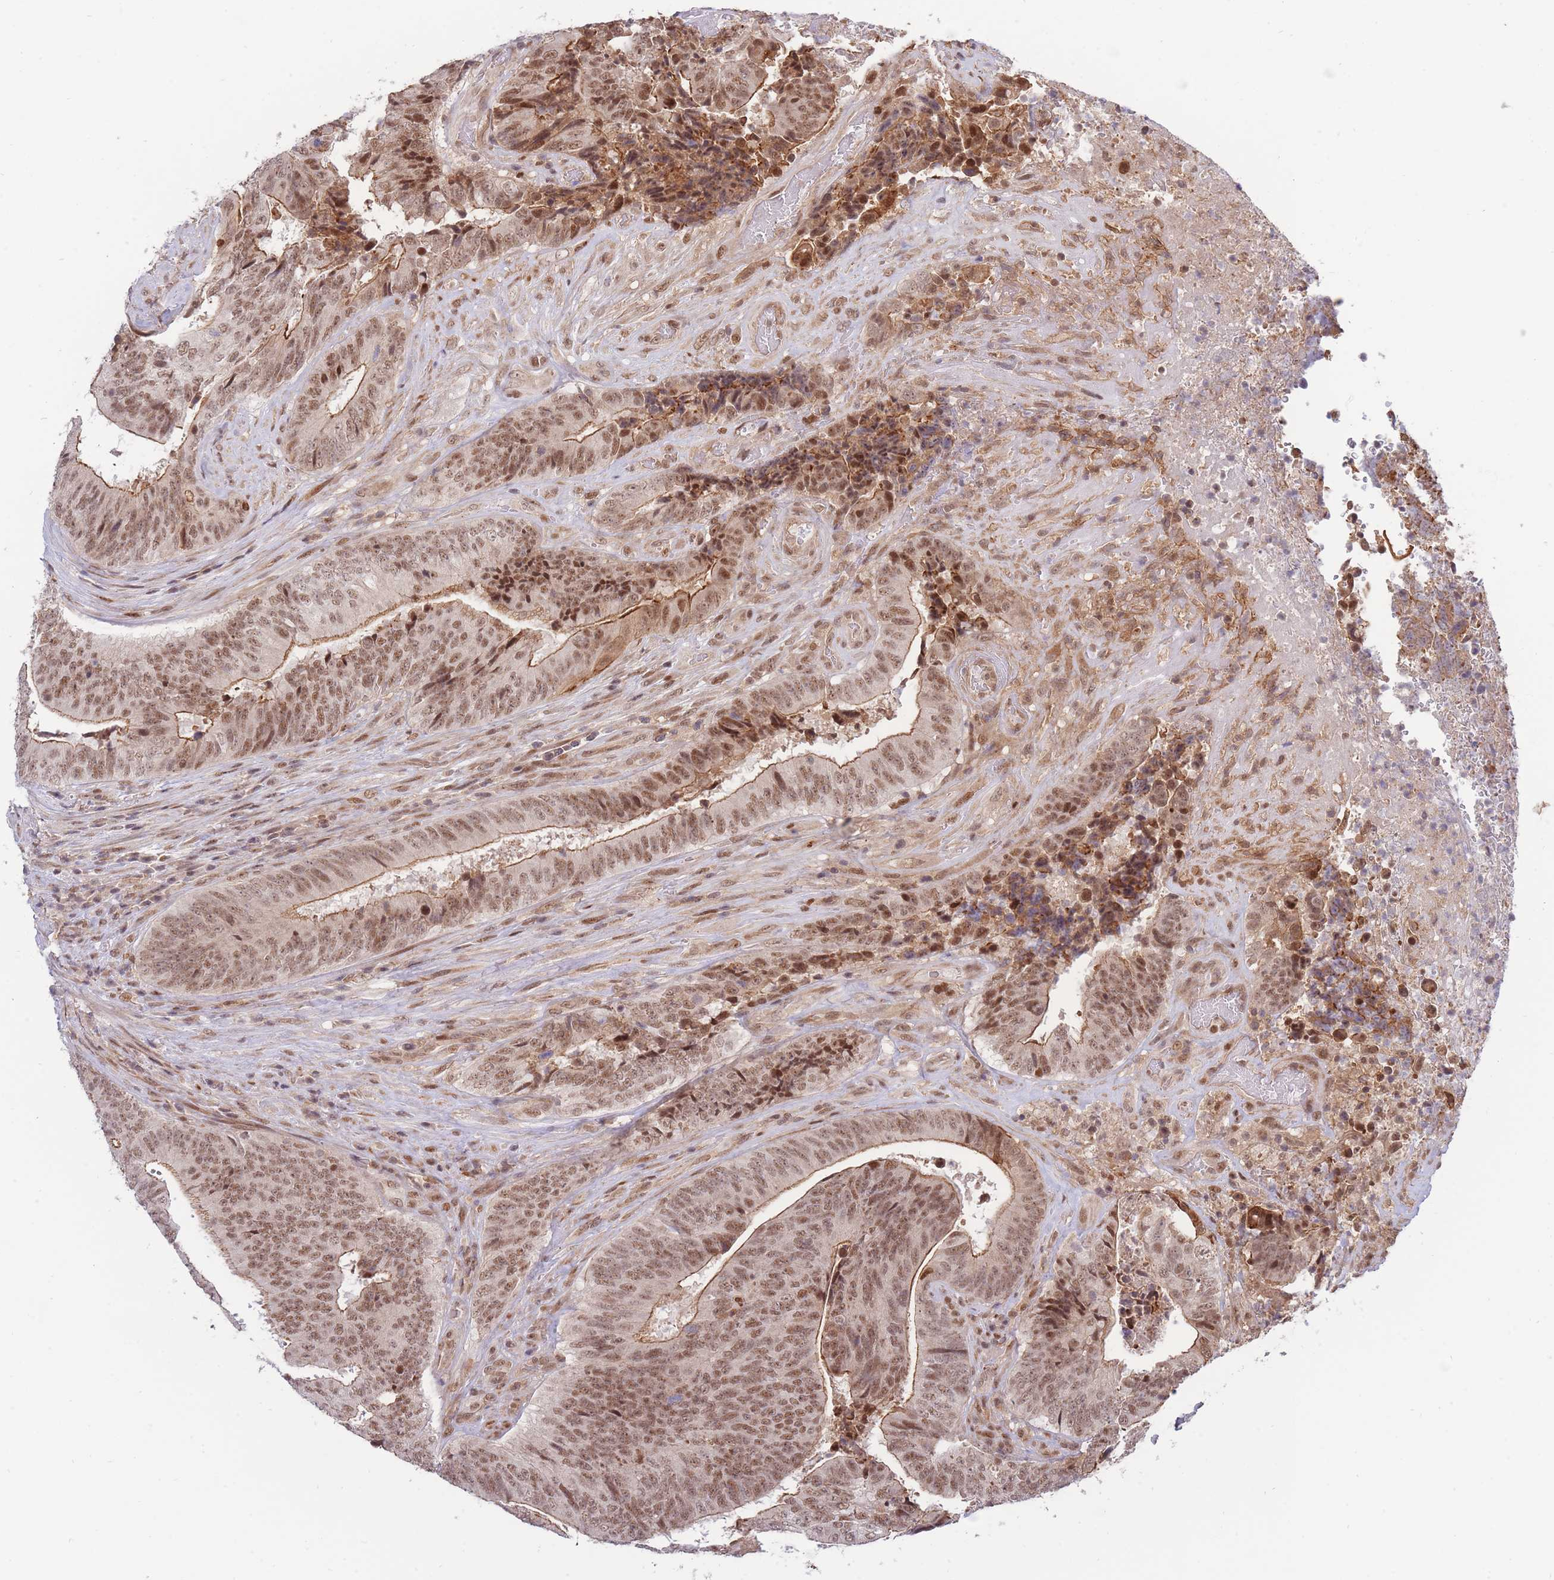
{"staining": {"intensity": "strong", "quantity": ">75%", "location": "cytoplasmic/membranous,nuclear"}, "tissue": "colorectal cancer", "cell_type": "Tumor cells", "image_type": "cancer", "snomed": [{"axis": "morphology", "description": "Adenocarcinoma, NOS"}, {"axis": "topography", "description": "Rectum"}], "caption": "This micrograph shows immunohistochemistry staining of colorectal adenocarcinoma, with high strong cytoplasmic/membranous and nuclear expression in about >75% of tumor cells.", "gene": "BOD1L1", "patient": {"sex": "male", "age": 72}}